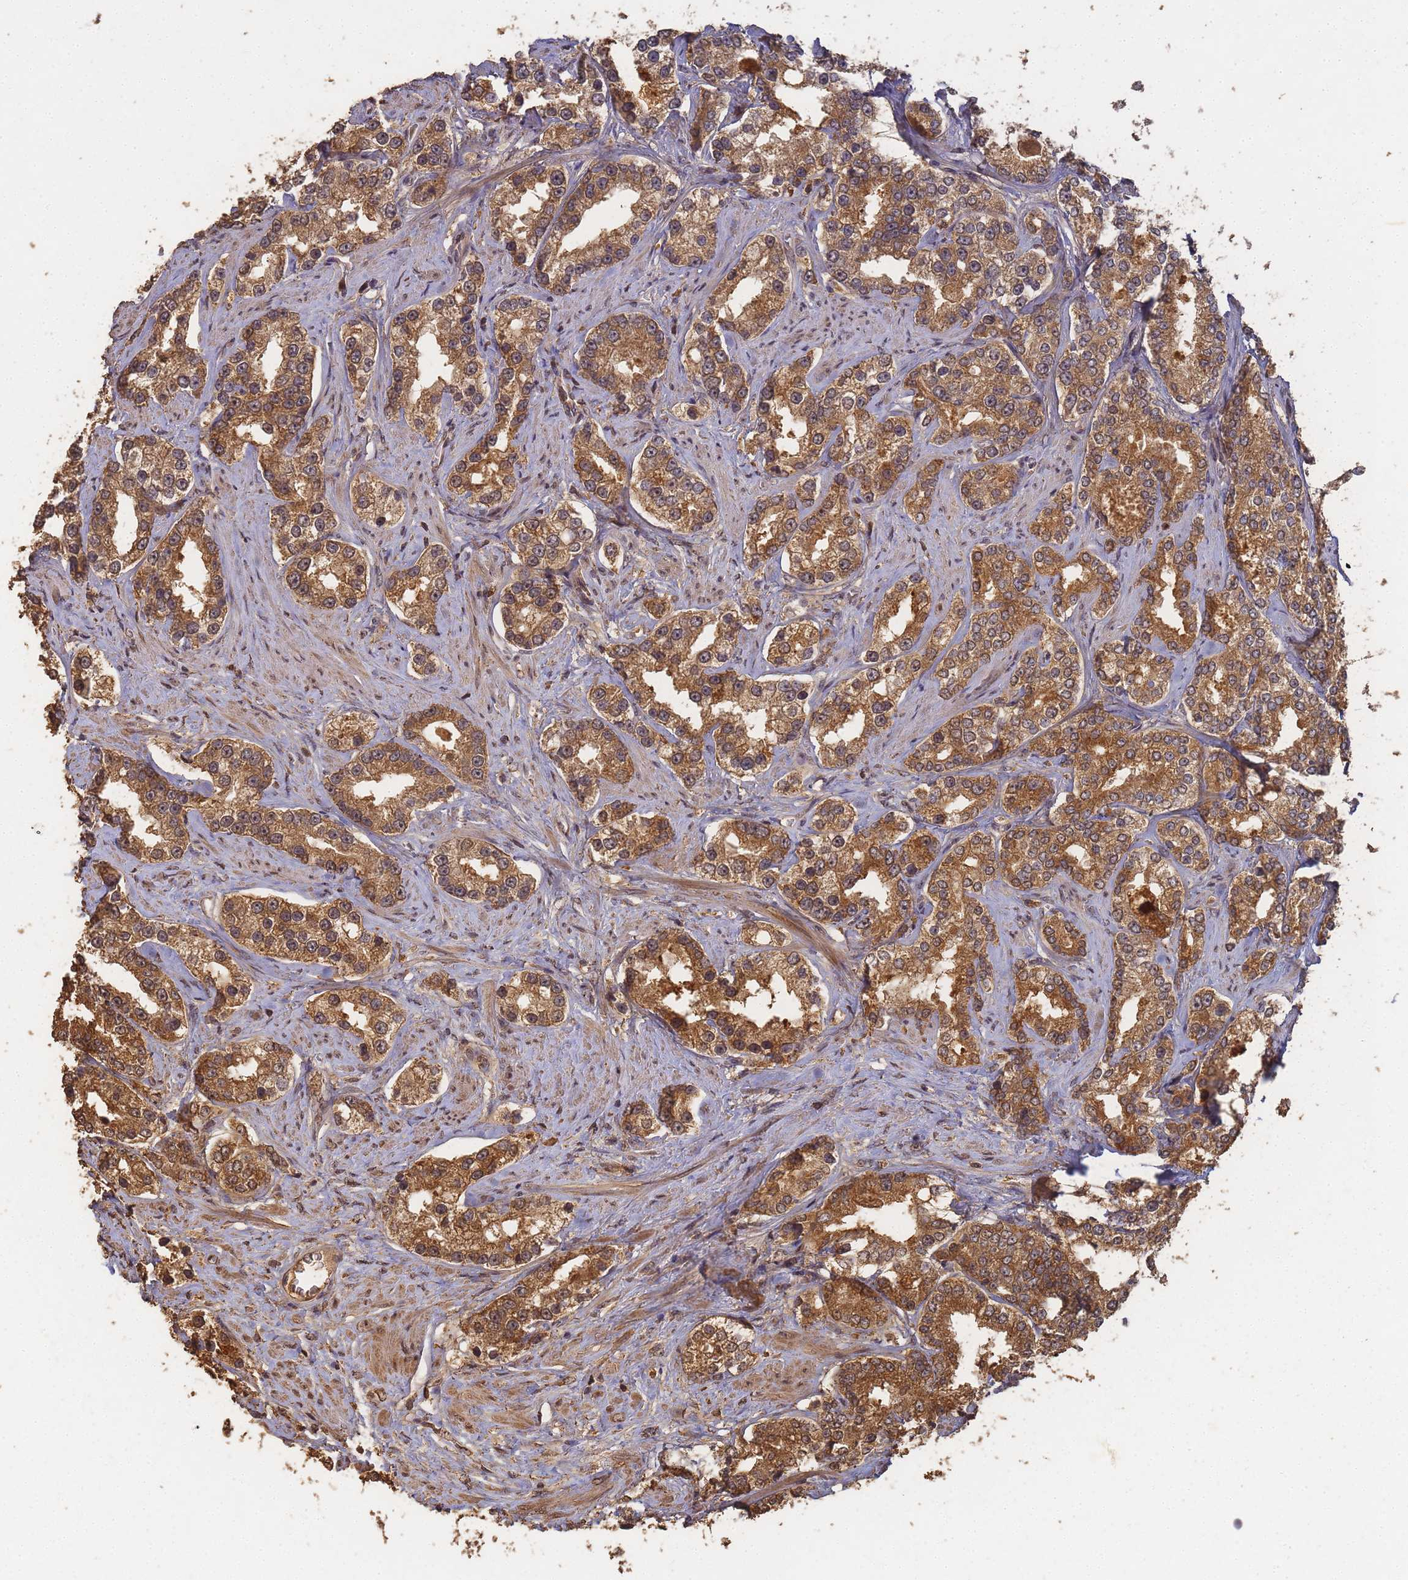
{"staining": {"intensity": "strong", "quantity": ">75%", "location": "cytoplasmic/membranous,nuclear"}, "tissue": "prostate cancer", "cell_type": "Tumor cells", "image_type": "cancer", "snomed": [{"axis": "morphology", "description": "Normal tissue, NOS"}, {"axis": "morphology", "description": "Adenocarcinoma, High grade"}, {"axis": "topography", "description": "Prostate"}], "caption": "Prostate cancer (adenocarcinoma (high-grade)) stained for a protein (brown) shows strong cytoplasmic/membranous and nuclear positive staining in about >75% of tumor cells.", "gene": "ALKBH1", "patient": {"sex": "male", "age": 83}}